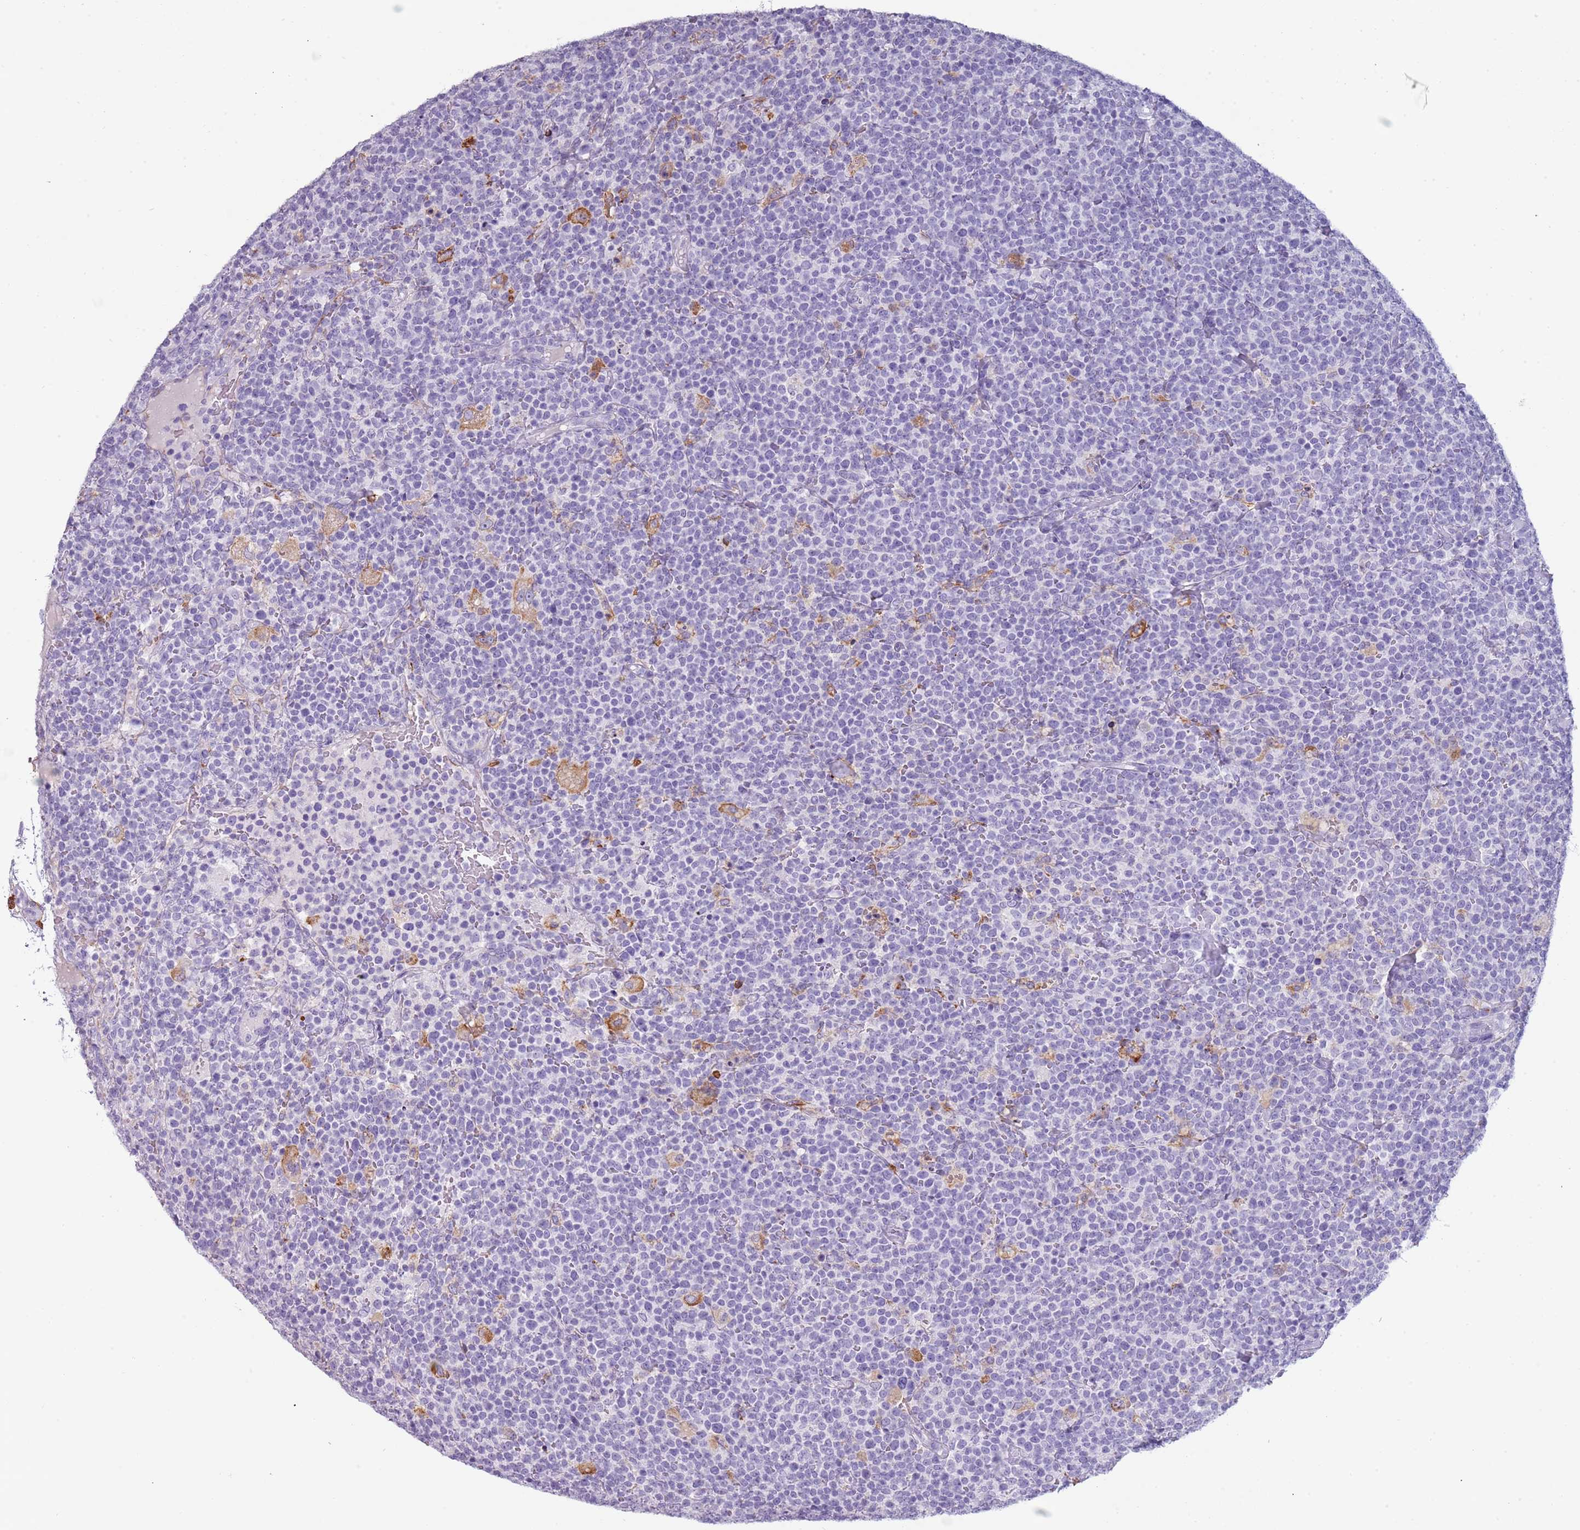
{"staining": {"intensity": "negative", "quantity": "none", "location": "none"}, "tissue": "lymphoma", "cell_type": "Tumor cells", "image_type": "cancer", "snomed": [{"axis": "morphology", "description": "Malignant lymphoma, non-Hodgkin's type, High grade"}, {"axis": "topography", "description": "Lymph node"}], "caption": "High magnification brightfield microscopy of lymphoma stained with DAB (brown) and counterstained with hematoxylin (blue): tumor cells show no significant positivity. The staining is performed using DAB (3,3'-diaminobenzidine) brown chromogen with nuclei counter-stained in using hematoxylin.", "gene": "COLEC12", "patient": {"sex": "male", "age": 61}}